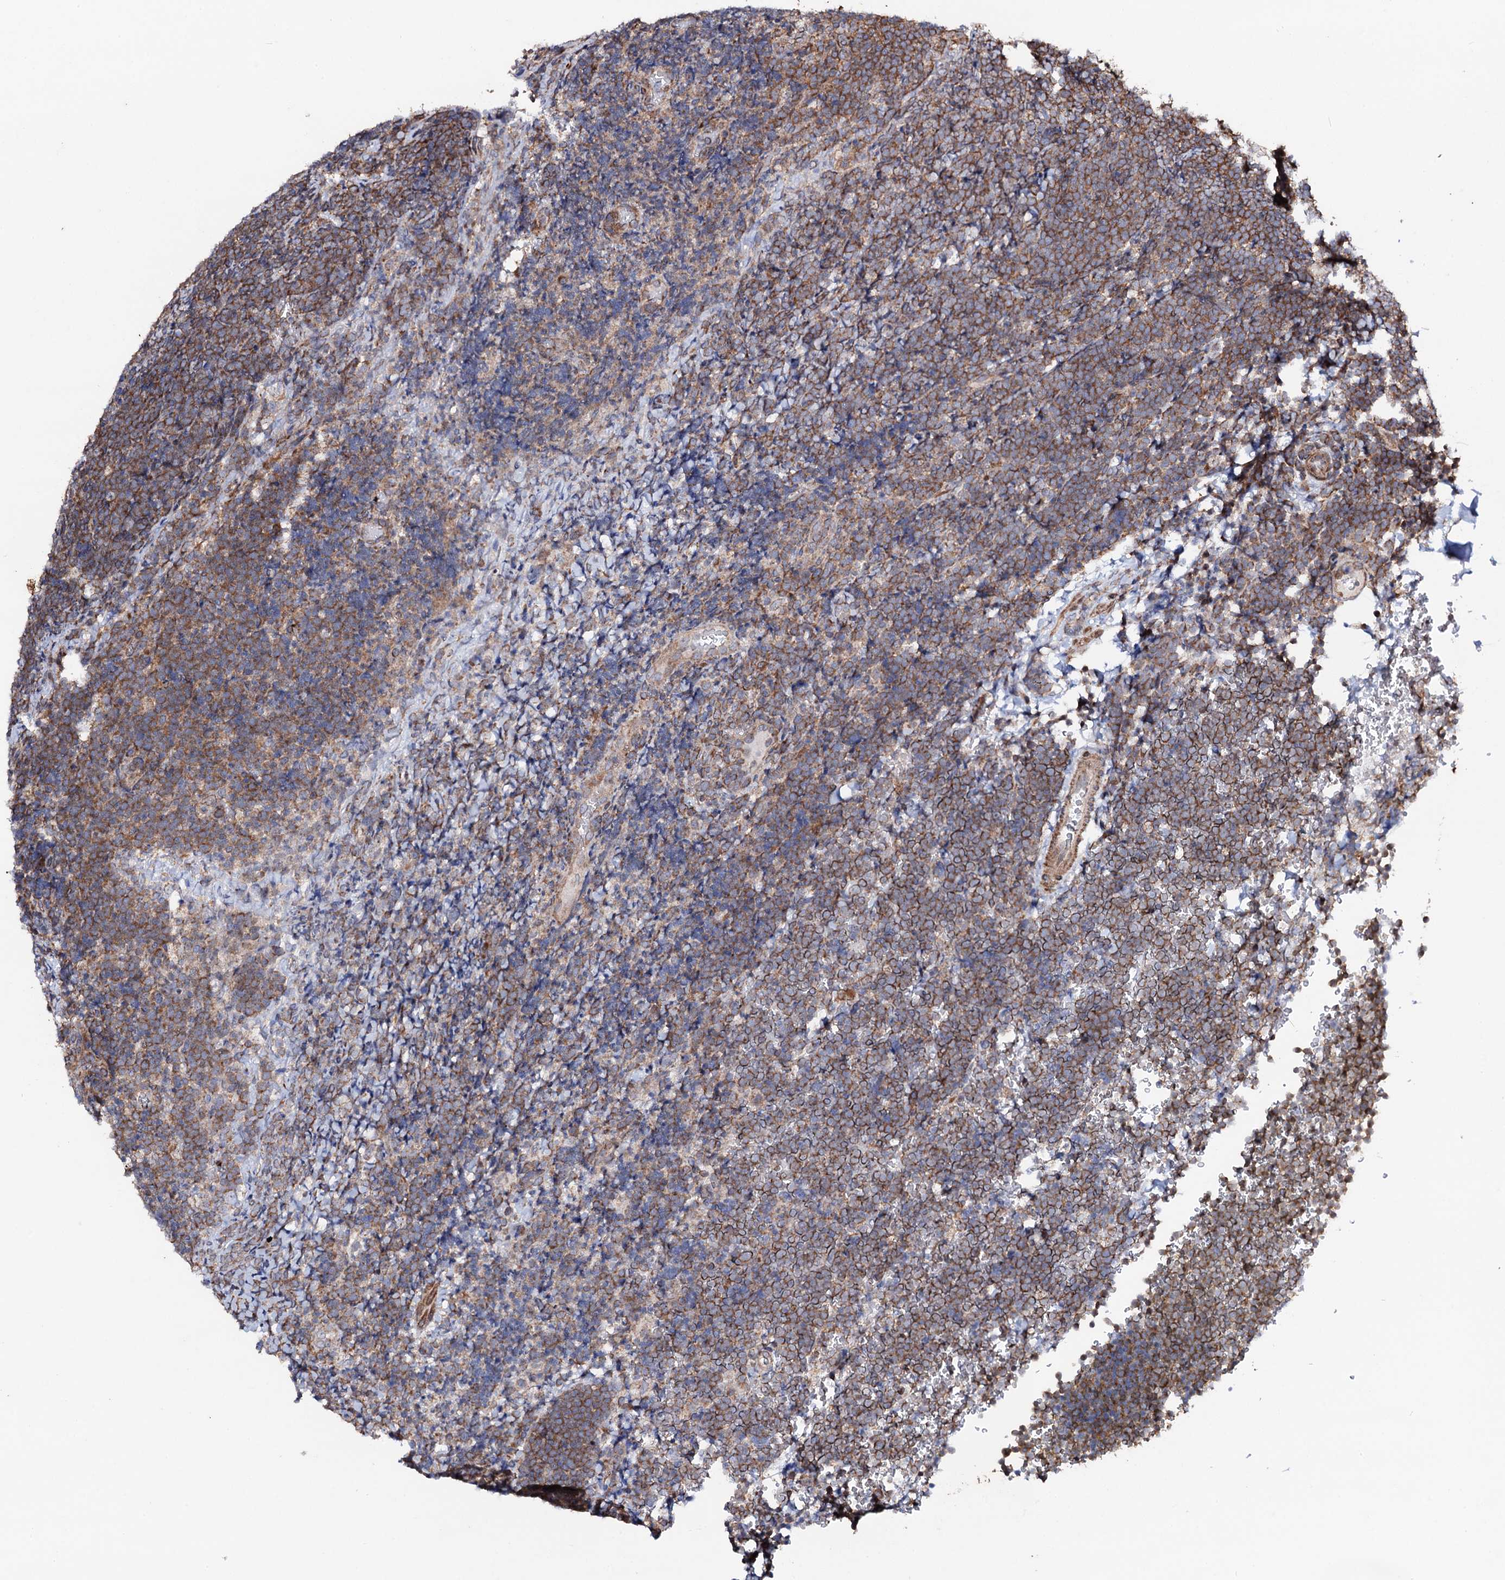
{"staining": {"intensity": "moderate", "quantity": ">75%", "location": "cytoplasmic/membranous"}, "tissue": "lymphoma", "cell_type": "Tumor cells", "image_type": "cancer", "snomed": [{"axis": "morphology", "description": "Malignant lymphoma, non-Hodgkin's type, High grade"}, {"axis": "topography", "description": "Lymph node"}], "caption": "Immunohistochemistry image of lymphoma stained for a protein (brown), which exhibits medium levels of moderate cytoplasmic/membranous positivity in about >75% of tumor cells.", "gene": "DYDC1", "patient": {"sex": "male", "age": 13}}